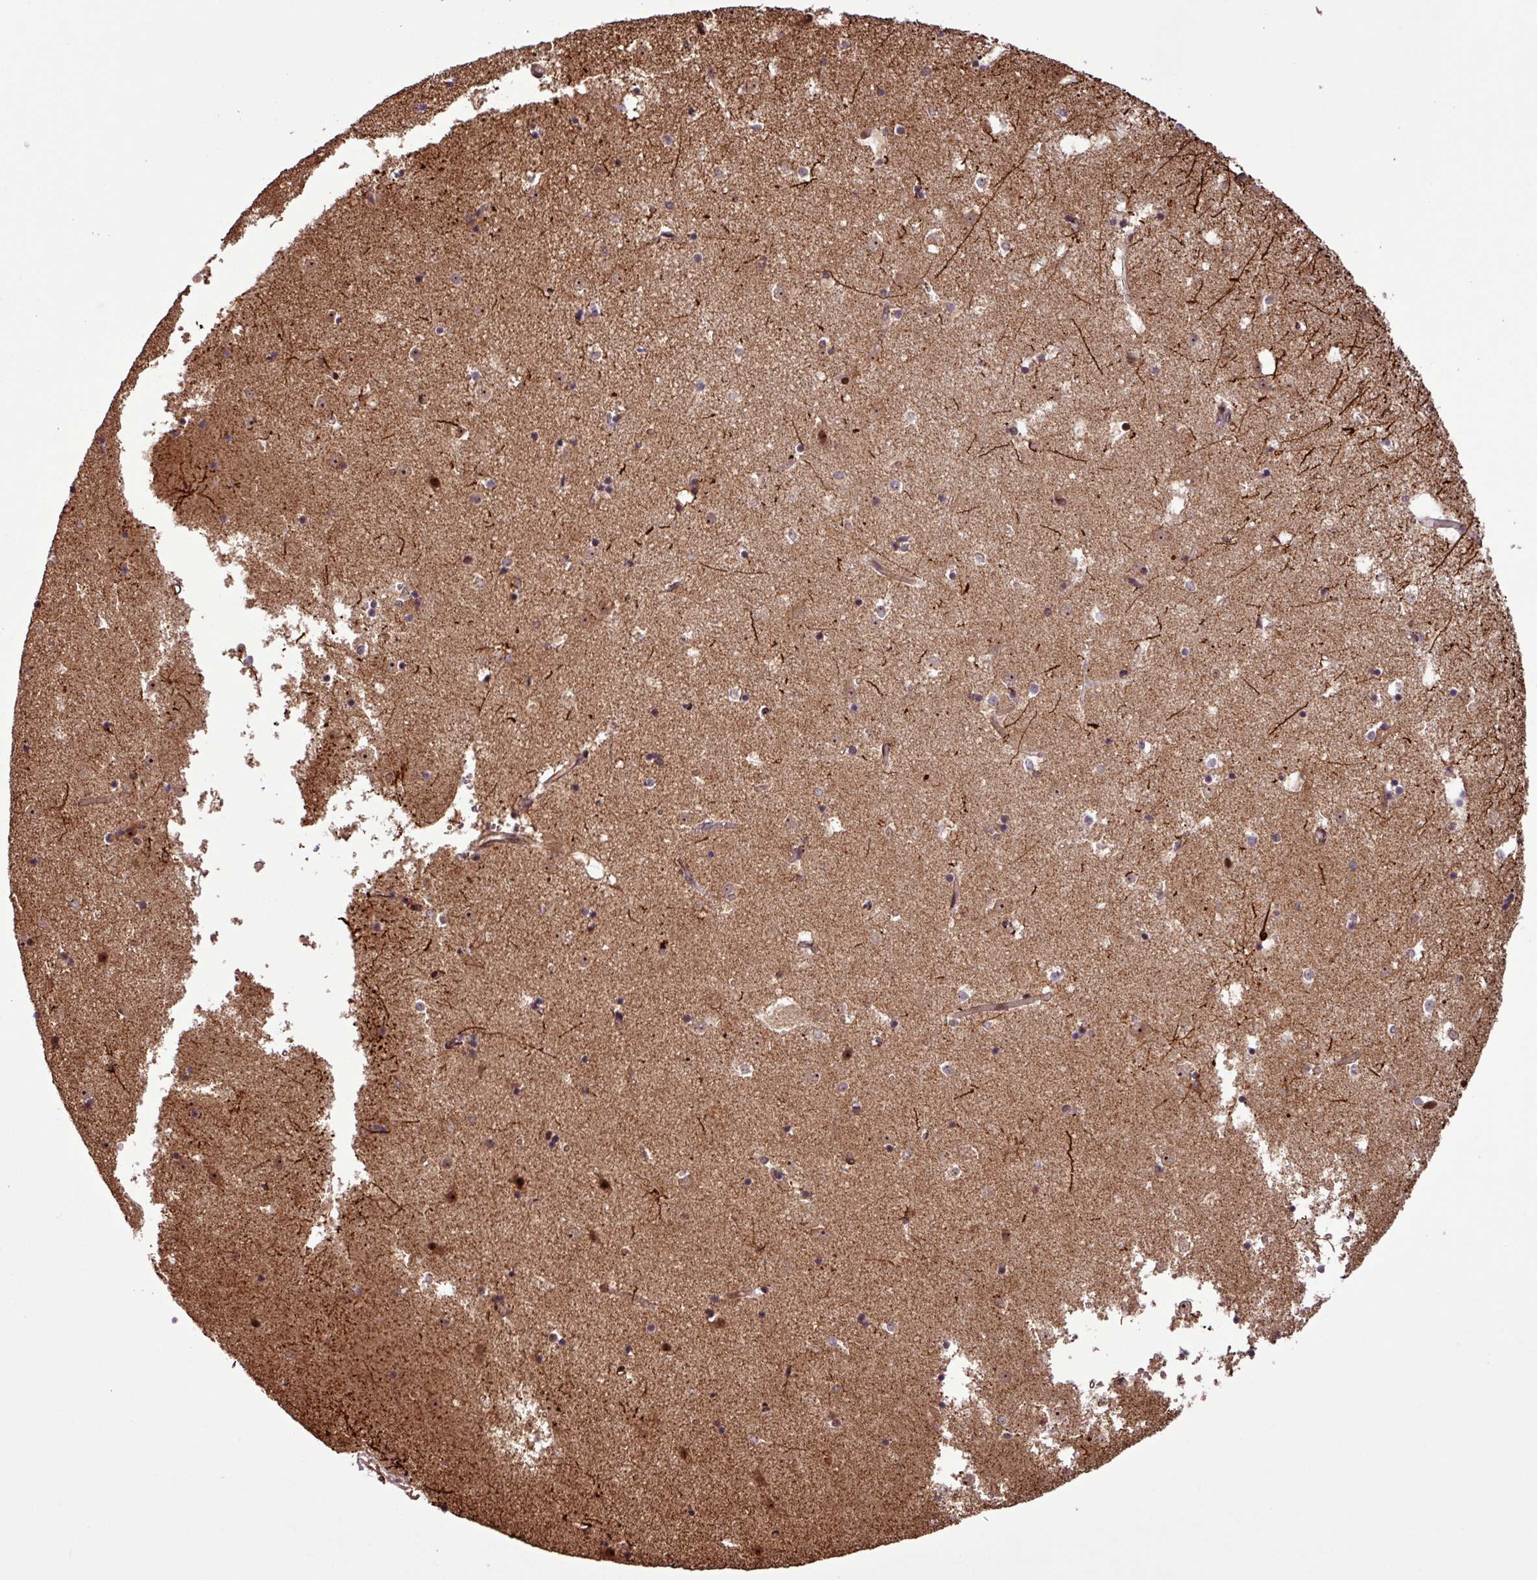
{"staining": {"intensity": "moderate", "quantity": "<25%", "location": "nuclear"}, "tissue": "caudate", "cell_type": "Glial cells", "image_type": "normal", "snomed": [{"axis": "morphology", "description": "Normal tissue, NOS"}, {"axis": "topography", "description": "Lateral ventricle wall"}], "caption": "Normal caudate was stained to show a protein in brown. There is low levels of moderate nuclear positivity in about <25% of glial cells. (DAB IHC with brightfield microscopy, high magnification).", "gene": "SLC22A24", "patient": {"sex": "female", "age": 52}}